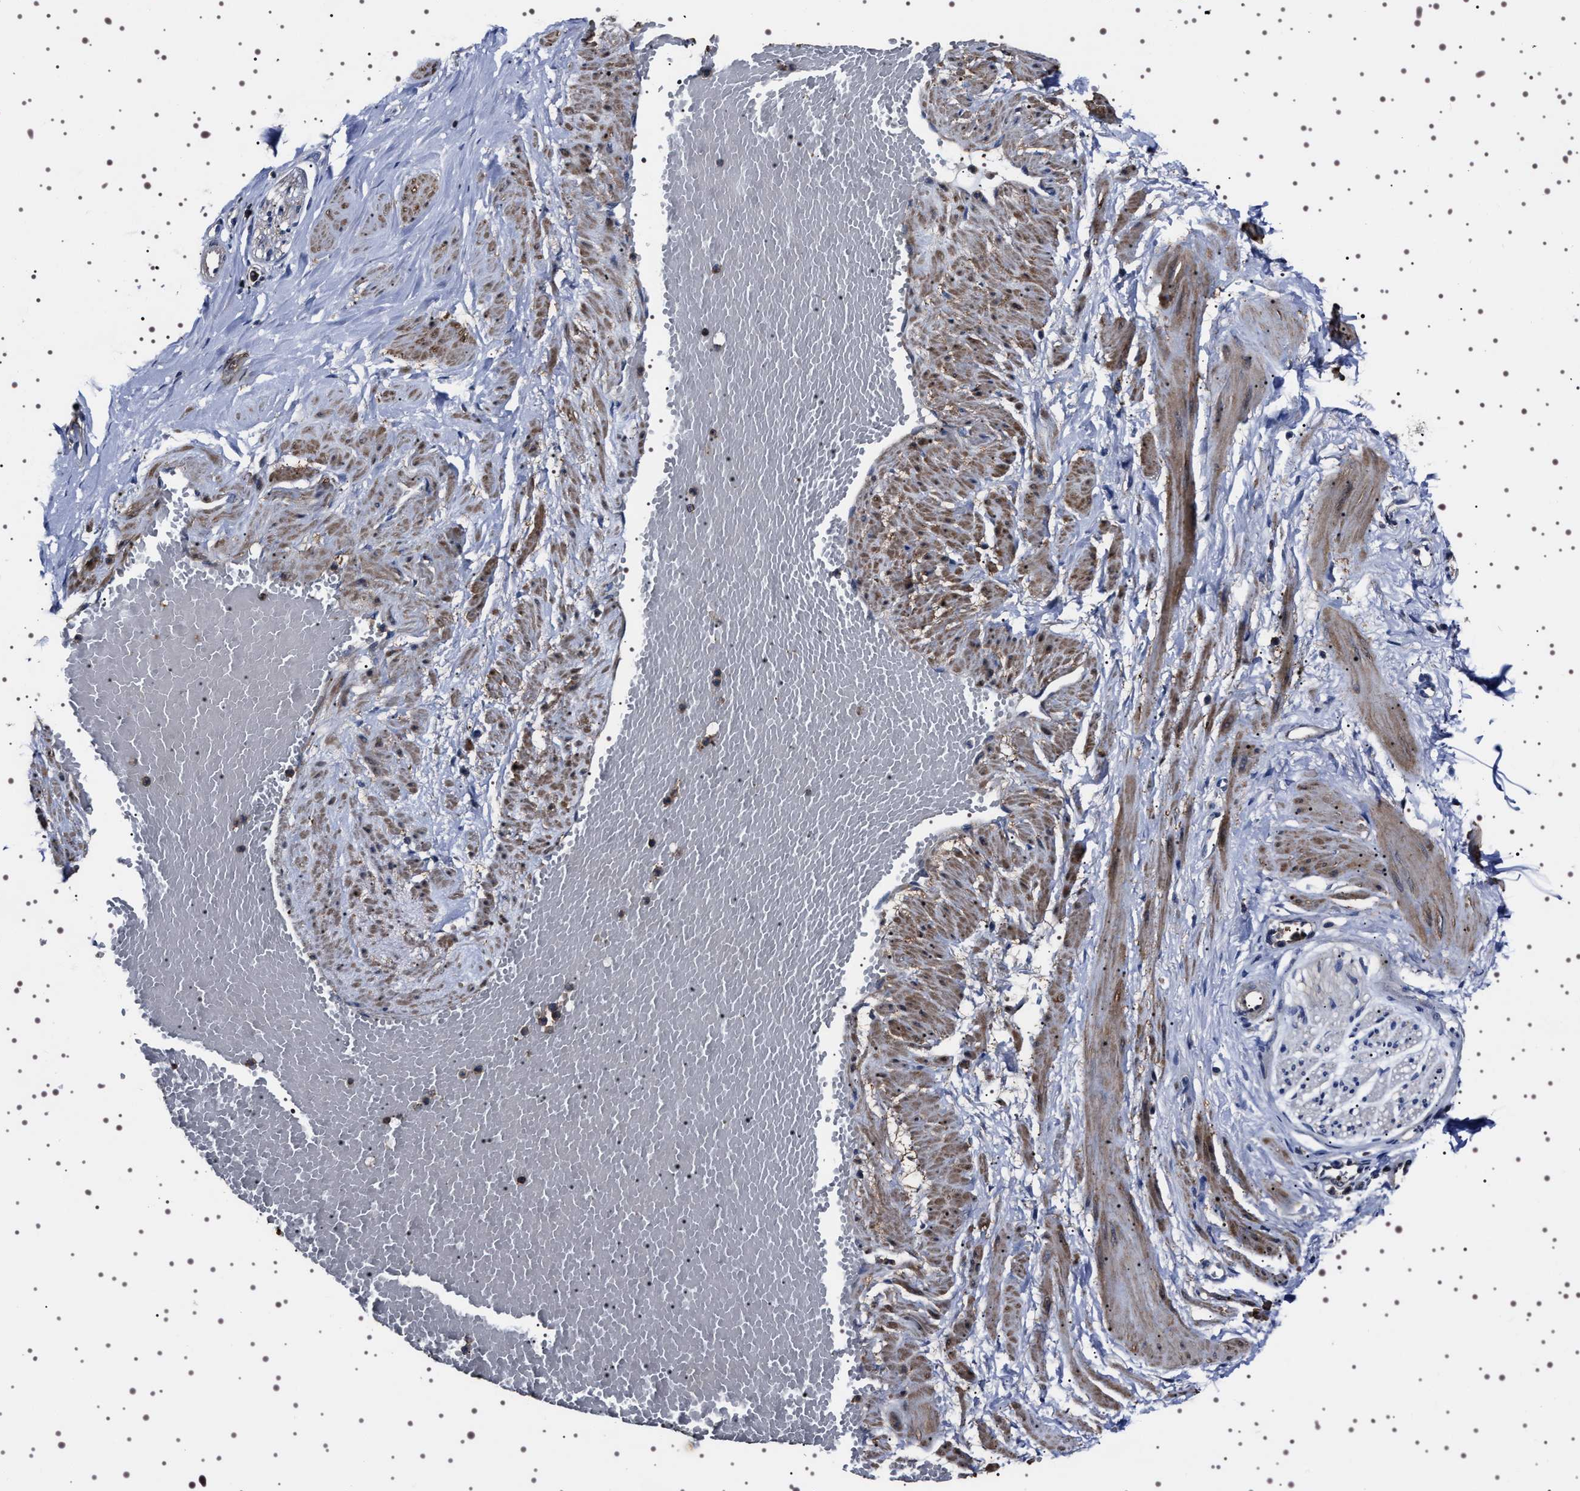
{"staining": {"intensity": "moderate", "quantity": "<25%", "location": "cytoplasmic/membranous"}, "tissue": "adipose tissue", "cell_type": "Adipocytes", "image_type": "normal", "snomed": [{"axis": "morphology", "description": "Normal tissue, NOS"}, {"axis": "topography", "description": "Soft tissue"}, {"axis": "topography", "description": "Vascular tissue"}], "caption": "This is an image of IHC staining of normal adipose tissue, which shows moderate positivity in the cytoplasmic/membranous of adipocytes.", "gene": "WDR1", "patient": {"sex": "female", "age": 35}}